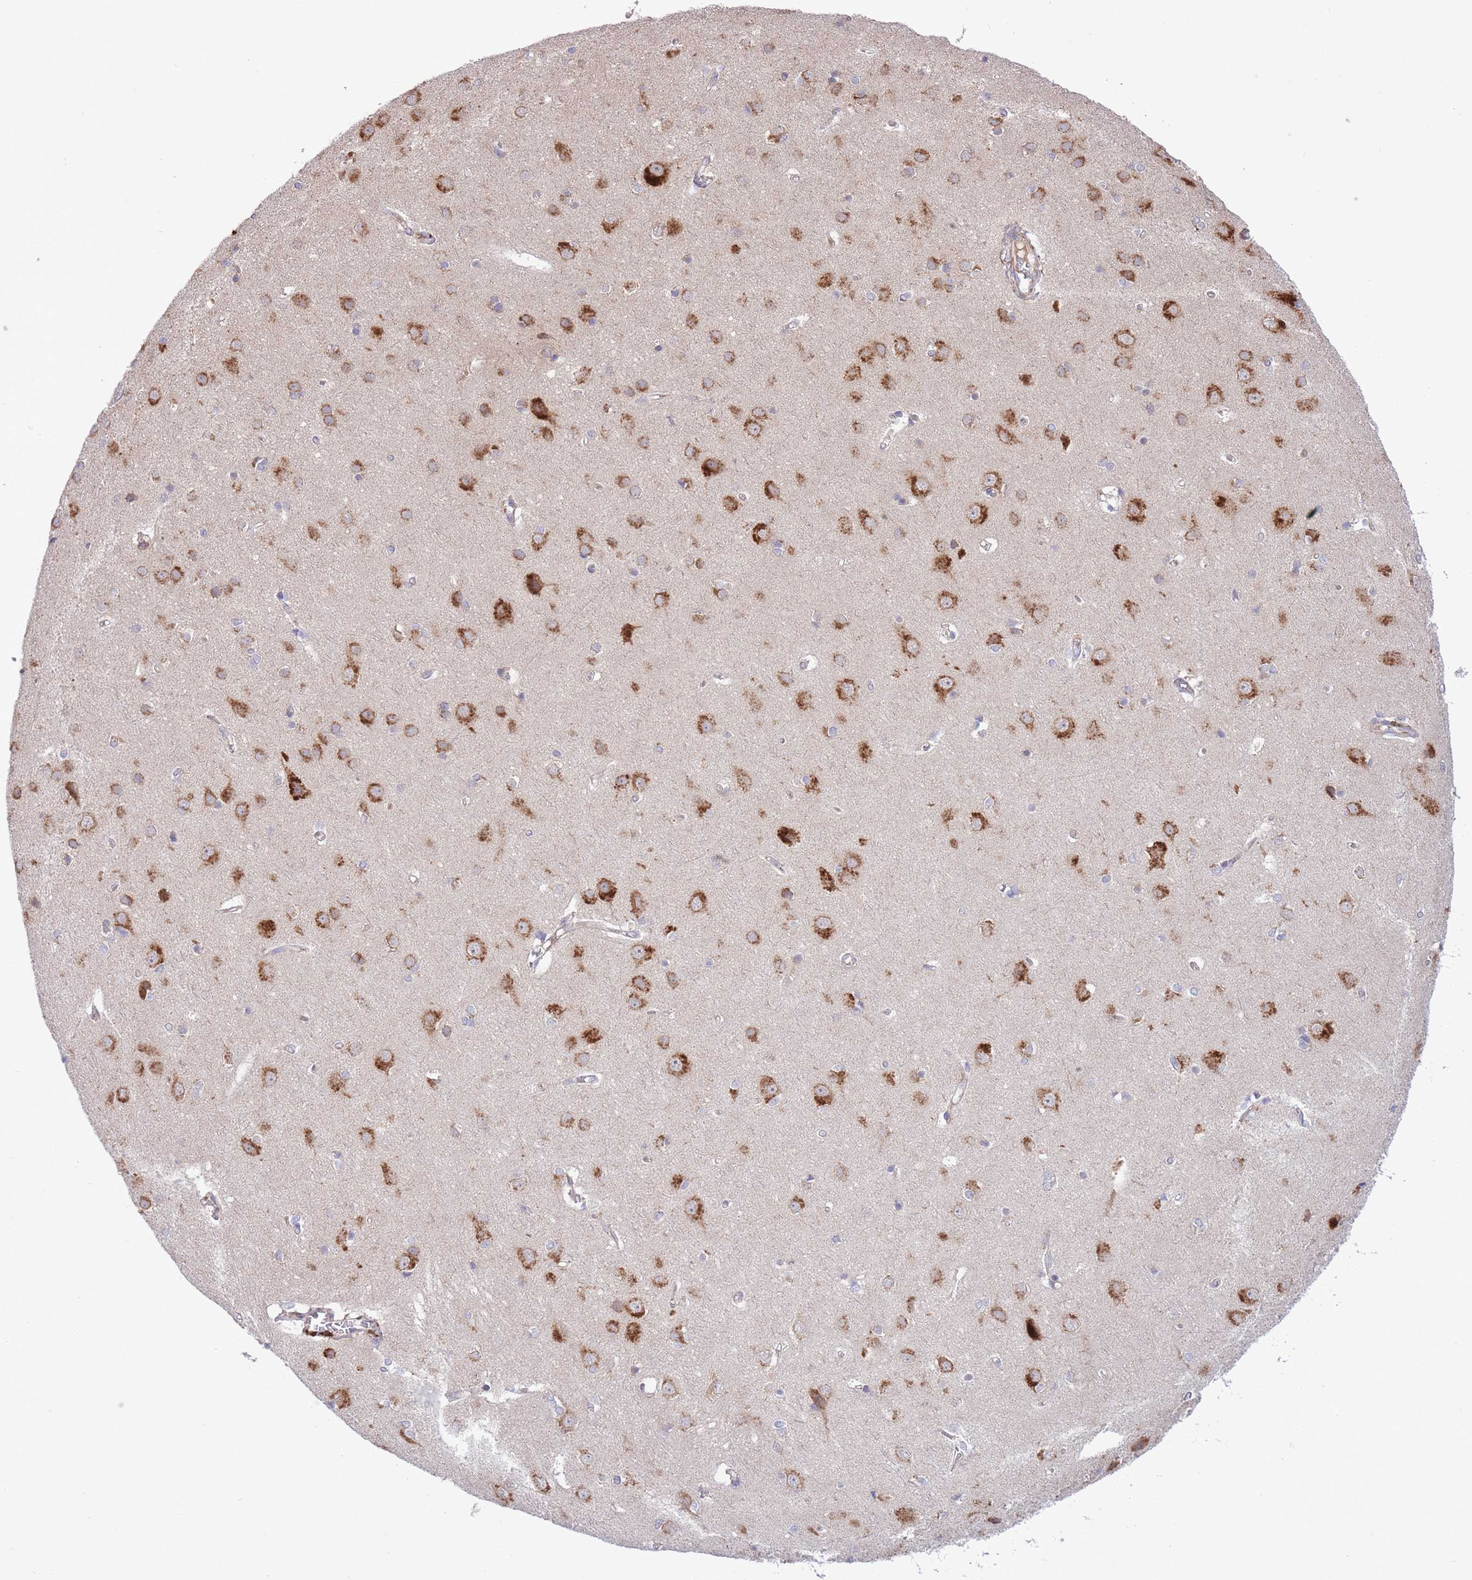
{"staining": {"intensity": "negative", "quantity": "none", "location": "none"}, "tissue": "cerebral cortex", "cell_type": "Endothelial cells", "image_type": "normal", "snomed": [{"axis": "morphology", "description": "Normal tissue, NOS"}, {"axis": "topography", "description": "Cerebral cortex"}], "caption": "IHC of benign cerebral cortex exhibits no expression in endothelial cells.", "gene": "ATP13A2", "patient": {"sex": "male", "age": 37}}